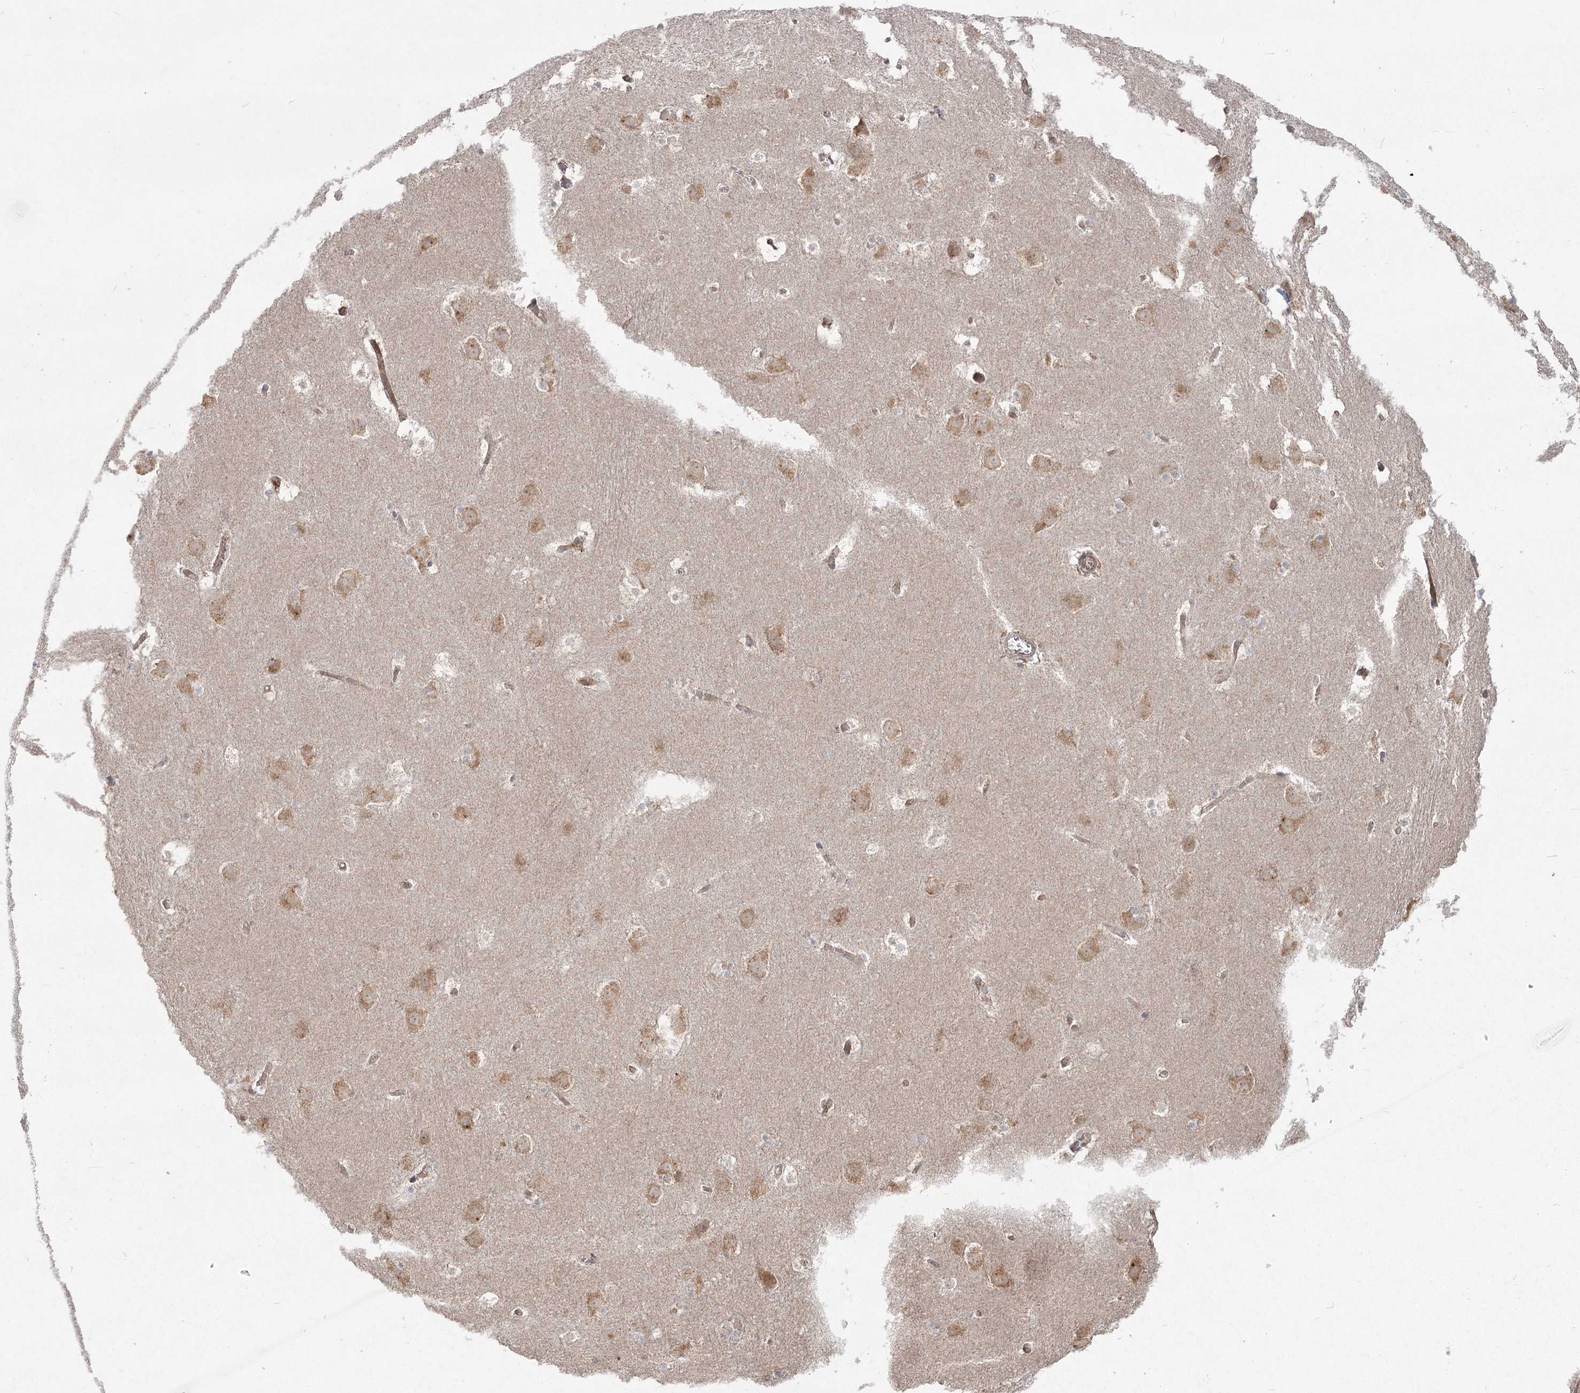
{"staining": {"intensity": "negative", "quantity": "none", "location": "none"}, "tissue": "caudate", "cell_type": "Glial cells", "image_type": "normal", "snomed": [{"axis": "morphology", "description": "Normal tissue, NOS"}, {"axis": "topography", "description": "Lateral ventricle wall"}], "caption": "Image shows no significant protein expression in glial cells of benign caudate. (Stains: DAB (3,3'-diaminobenzidine) immunohistochemistry with hematoxylin counter stain, Microscopy: brightfield microscopy at high magnification).", "gene": "CAMTA1", "patient": {"sex": "male", "age": 45}}